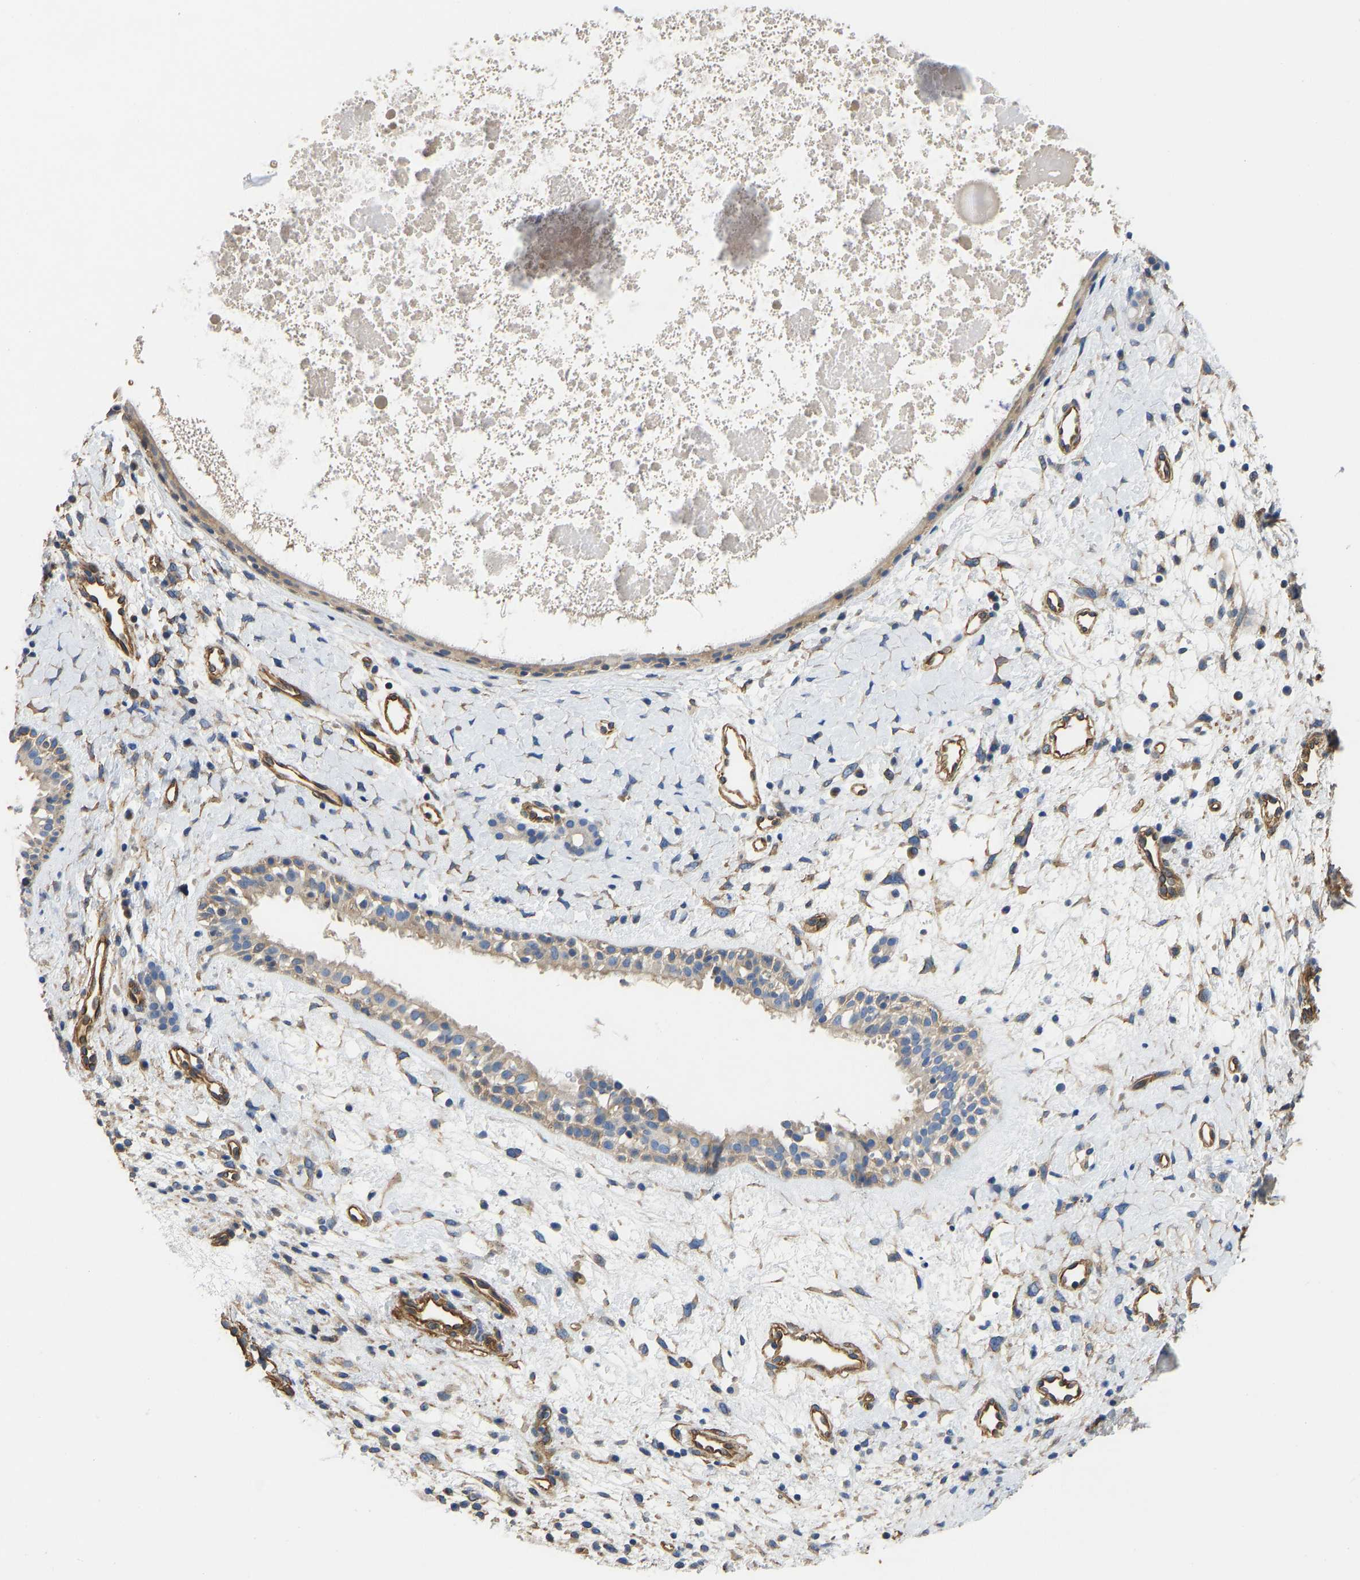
{"staining": {"intensity": "weak", "quantity": "25%-75%", "location": "cytoplasmic/membranous"}, "tissue": "nasopharynx", "cell_type": "Respiratory epithelial cells", "image_type": "normal", "snomed": [{"axis": "morphology", "description": "Normal tissue, NOS"}, {"axis": "topography", "description": "Nasopharynx"}], "caption": "Brown immunohistochemical staining in unremarkable human nasopharynx demonstrates weak cytoplasmic/membranous staining in about 25%-75% of respiratory epithelial cells.", "gene": "ELMO2", "patient": {"sex": "male", "age": 22}}